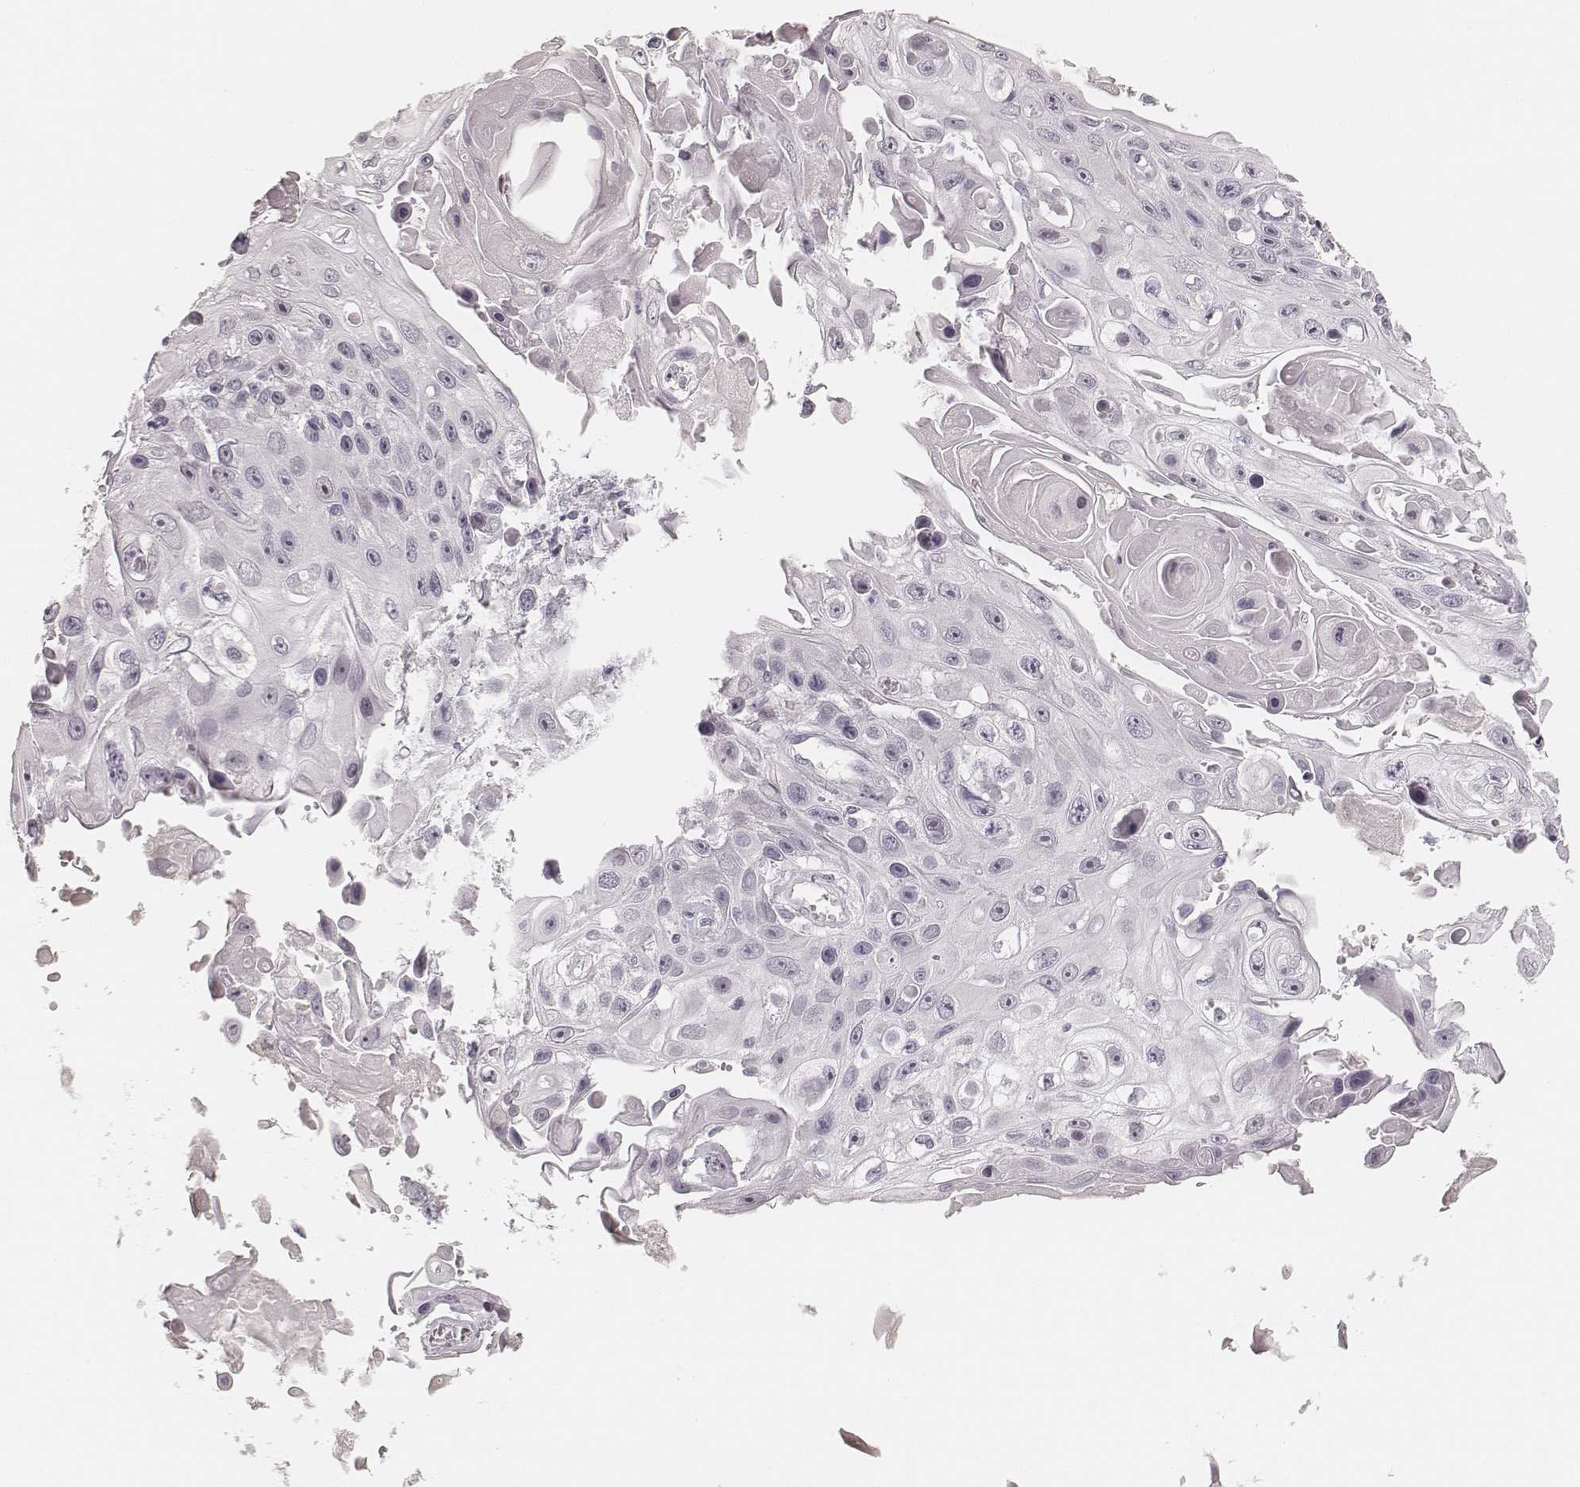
{"staining": {"intensity": "negative", "quantity": "none", "location": "none"}, "tissue": "skin cancer", "cell_type": "Tumor cells", "image_type": "cancer", "snomed": [{"axis": "morphology", "description": "Squamous cell carcinoma, NOS"}, {"axis": "topography", "description": "Skin"}], "caption": "There is no significant positivity in tumor cells of skin cancer.", "gene": "HNF4G", "patient": {"sex": "male", "age": 82}}